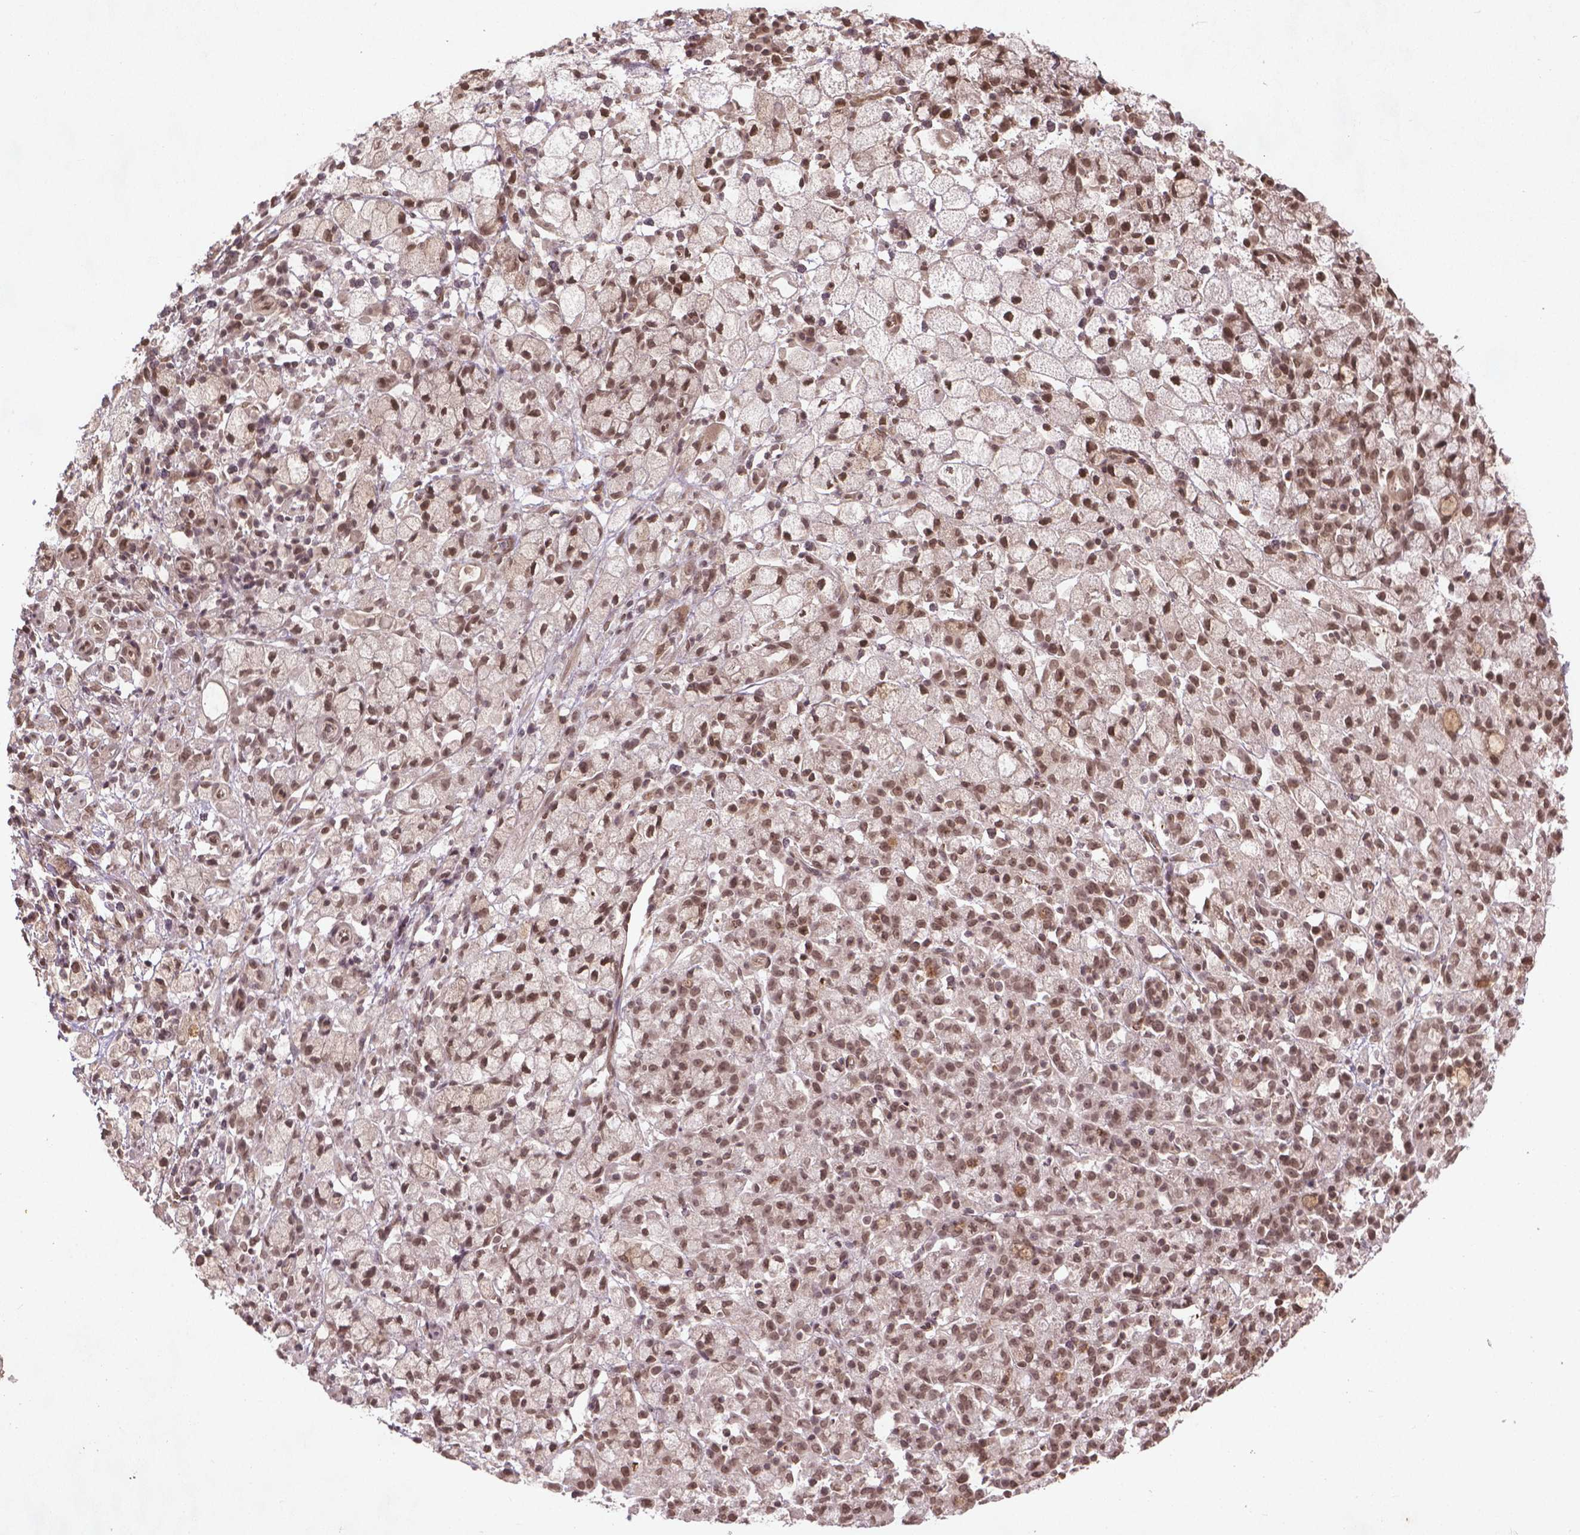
{"staining": {"intensity": "moderate", "quantity": ">75%", "location": "nuclear"}, "tissue": "stomach cancer", "cell_type": "Tumor cells", "image_type": "cancer", "snomed": [{"axis": "morphology", "description": "Adenocarcinoma, NOS"}, {"axis": "topography", "description": "Stomach"}], "caption": "Human stomach cancer (adenocarcinoma) stained with a brown dye displays moderate nuclear positive positivity in about >75% of tumor cells.", "gene": "BANF1", "patient": {"sex": "male", "age": 58}}